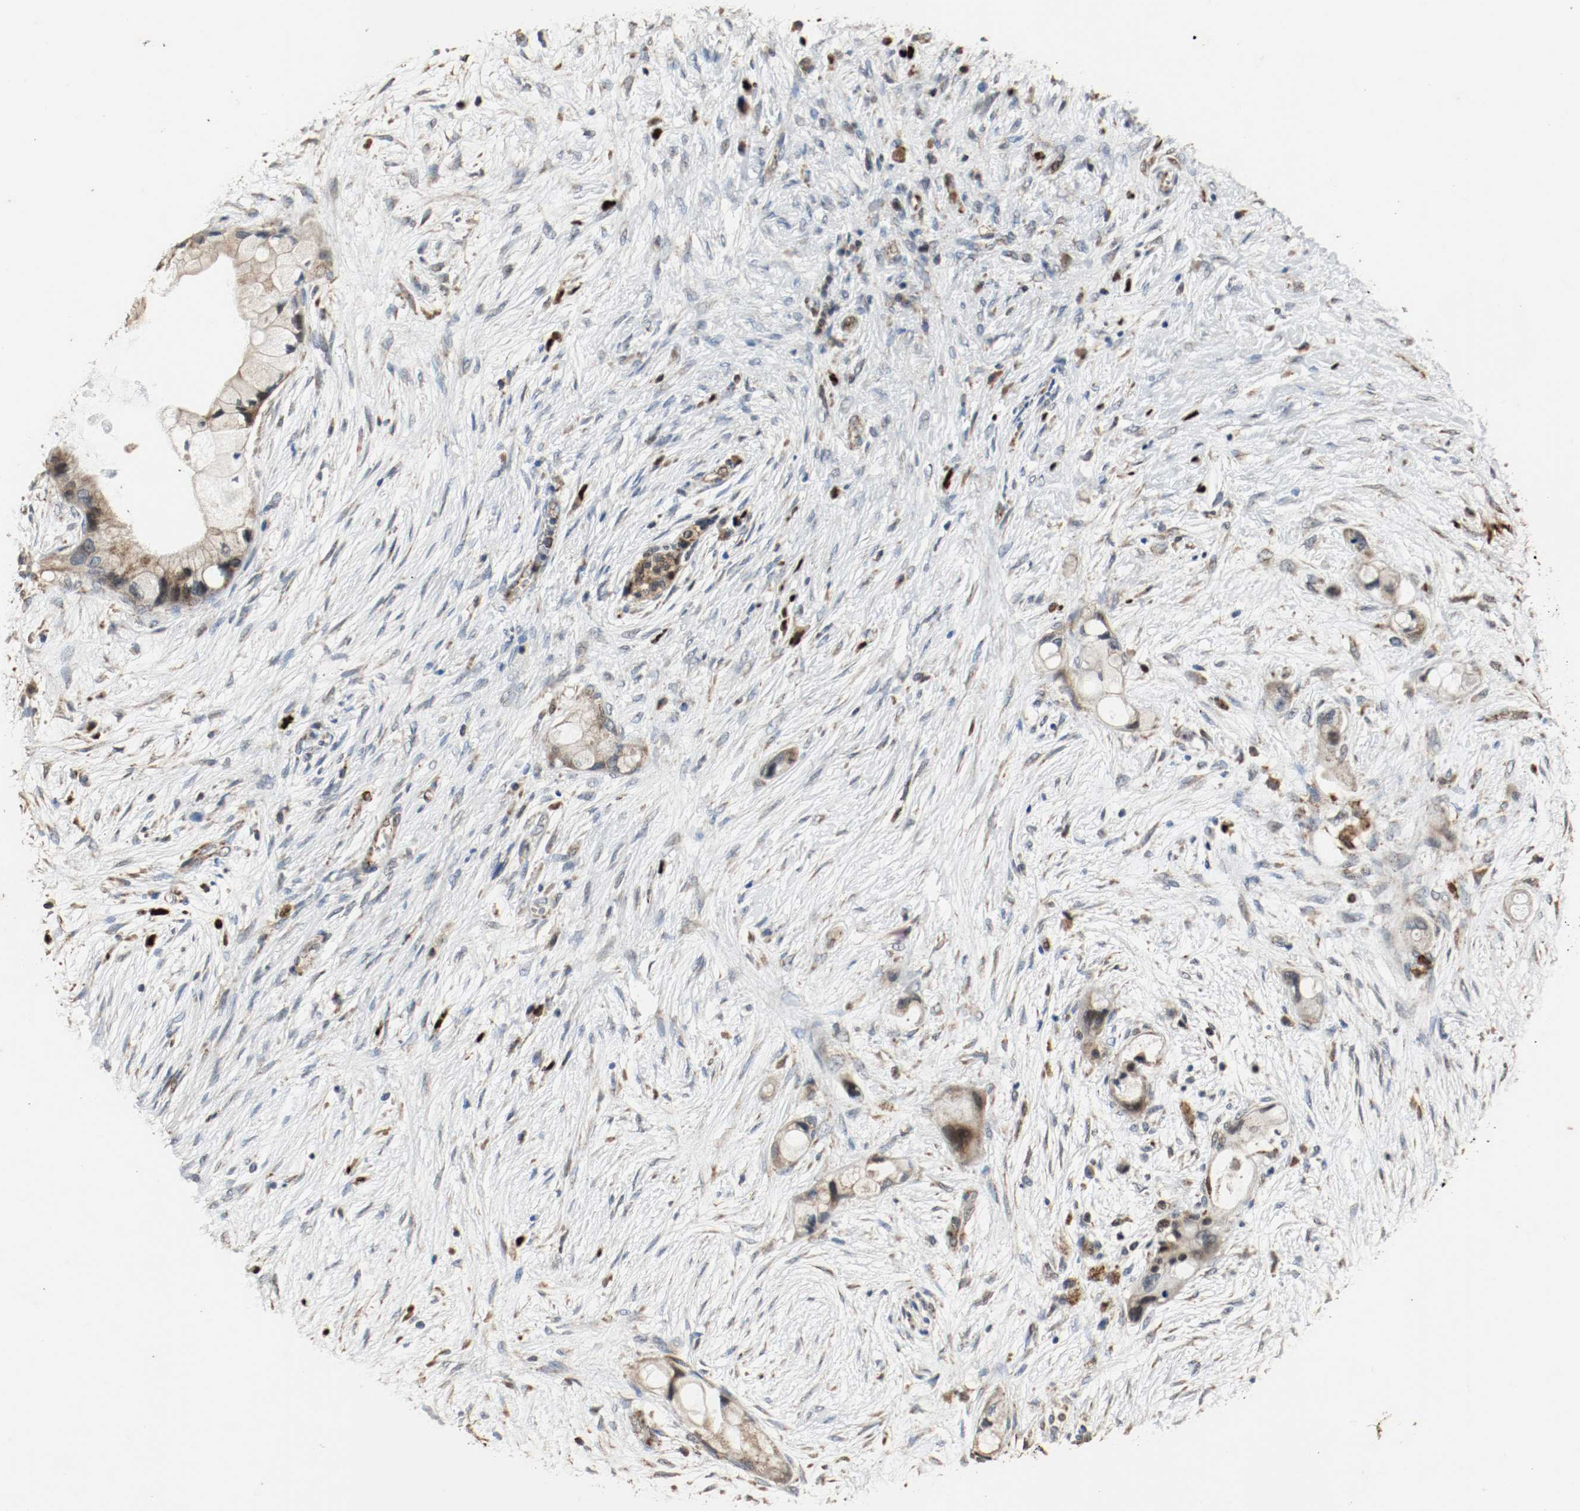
{"staining": {"intensity": "strong", "quantity": "25%-75%", "location": "cytoplasmic/membranous,nuclear"}, "tissue": "pancreatic cancer", "cell_type": "Tumor cells", "image_type": "cancer", "snomed": [{"axis": "morphology", "description": "Adenocarcinoma, NOS"}, {"axis": "topography", "description": "Pancreas"}], "caption": "Protein staining shows strong cytoplasmic/membranous and nuclear positivity in about 25%-75% of tumor cells in pancreatic cancer.", "gene": "ALDH4A1", "patient": {"sex": "female", "age": 59}}